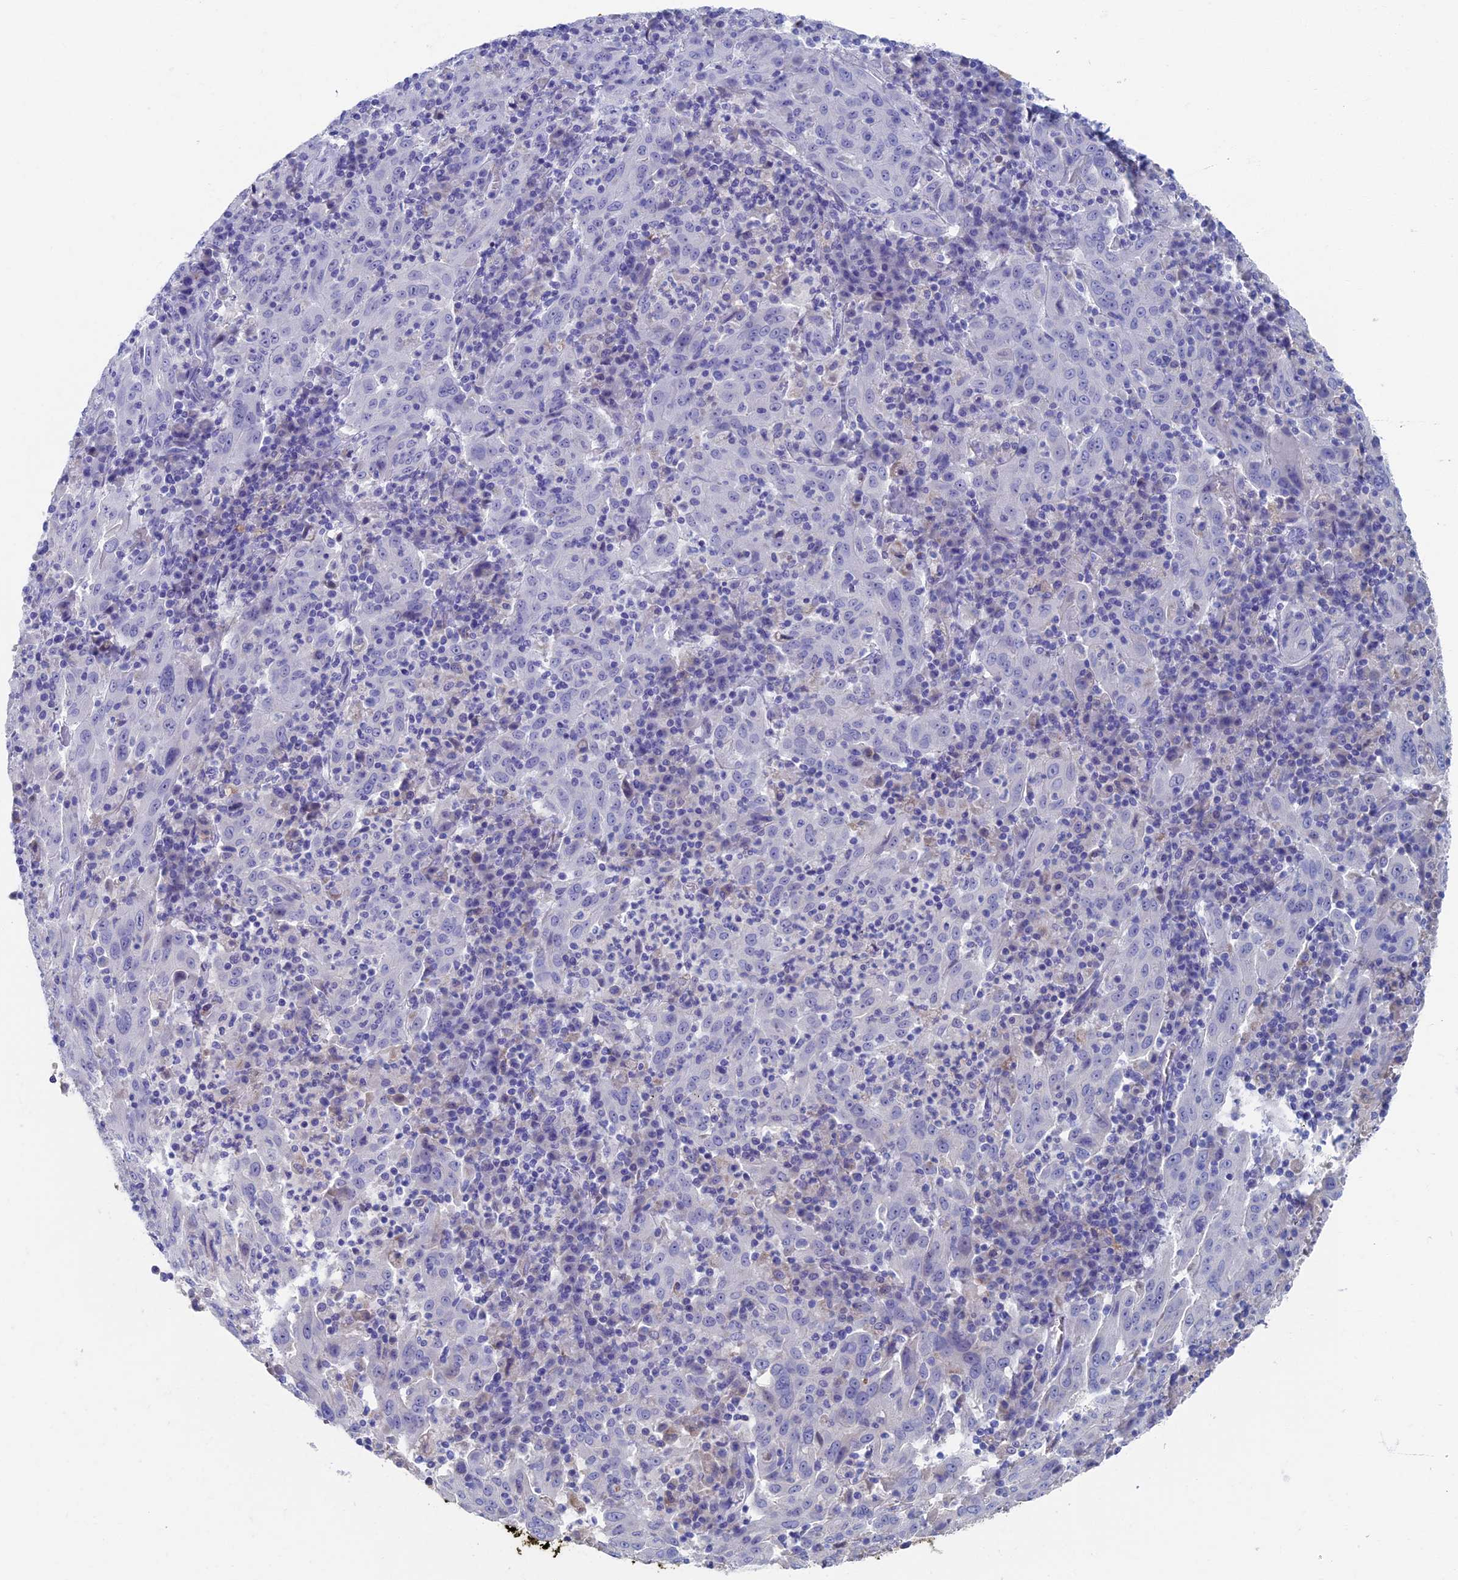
{"staining": {"intensity": "negative", "quantity": "none", "location": "none"}, "tissue": "pancreatic cancer", "cell_type": "Tumor cells", "image_type": "cancer", "snomed": [{"axis": "morphology", "description": "Adenocarcinoma, NOS"}, {"axis": "topography", "description": "Pancreas"}], "caption": "Adenocarcinoma (pancreatic) was stained to show a protein in brown. There is no significant expression in tumor cells. The staining is performed using DAB (3,3'-diaminobenzidine) brown chromogen with nuclei counter-stained in using hematoxylin.", "gene": "OAT", "patient": {"sex": "male", "age": 63}}